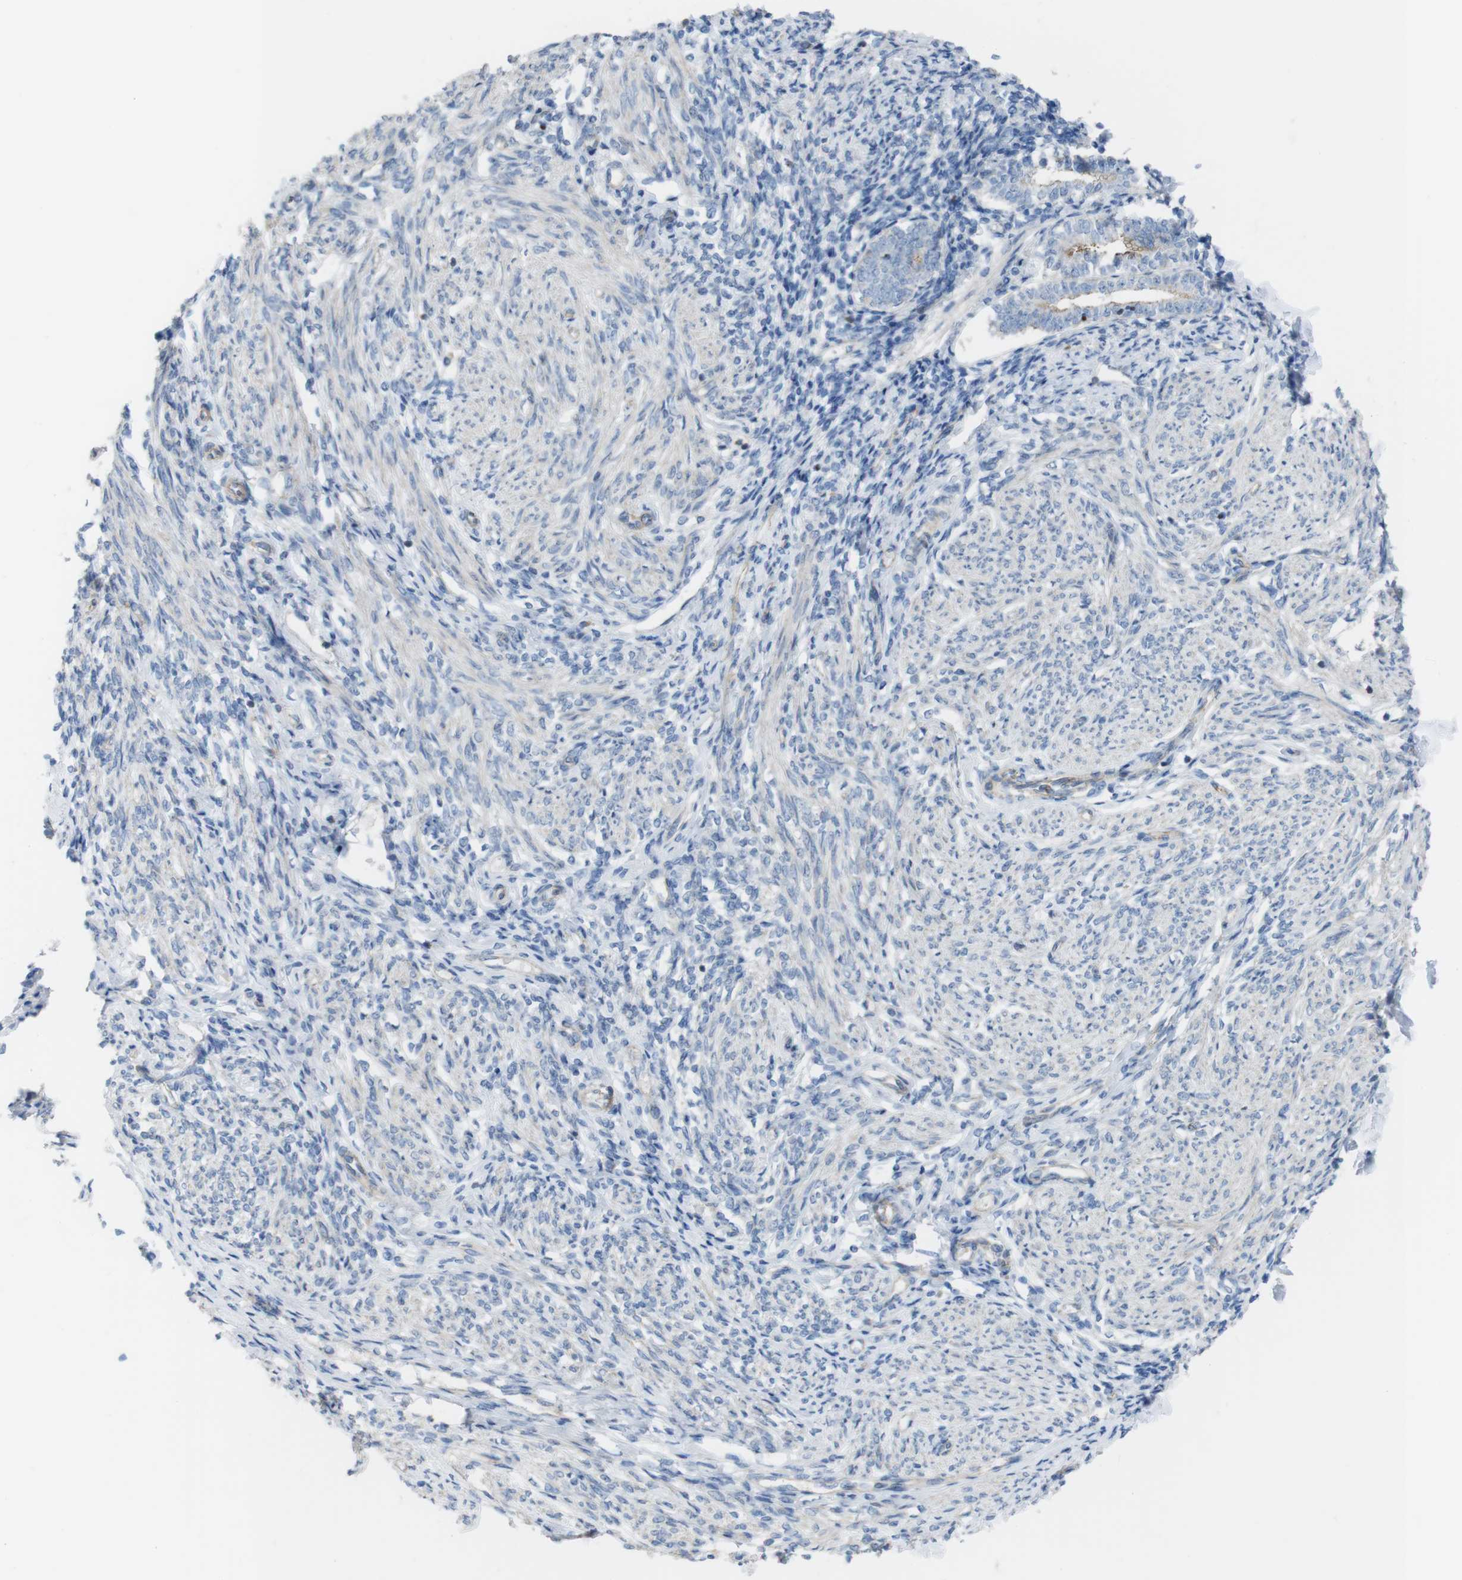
{"staining": {"intensity": "weak", "quantity": "<25%", "location": "cytoplasmic/membranous"}, "tissue": "endometrium", "cell_type": "Cells in endometrial stroma", "image_type": "normal", "snomed": [{"axis": "morphology", "description": "Normal tissue, NOS"}, {"axis": "topography", "description": "Endometrium"}], "caption": "Immunohistochemistry (IHC) photomicrograph of normal endometrium stained for a protein (brown), which reveals no staining in cells in endometrial stroma.", "gene": "PREX2", "patient": {"sex": "female", "age": 71}}